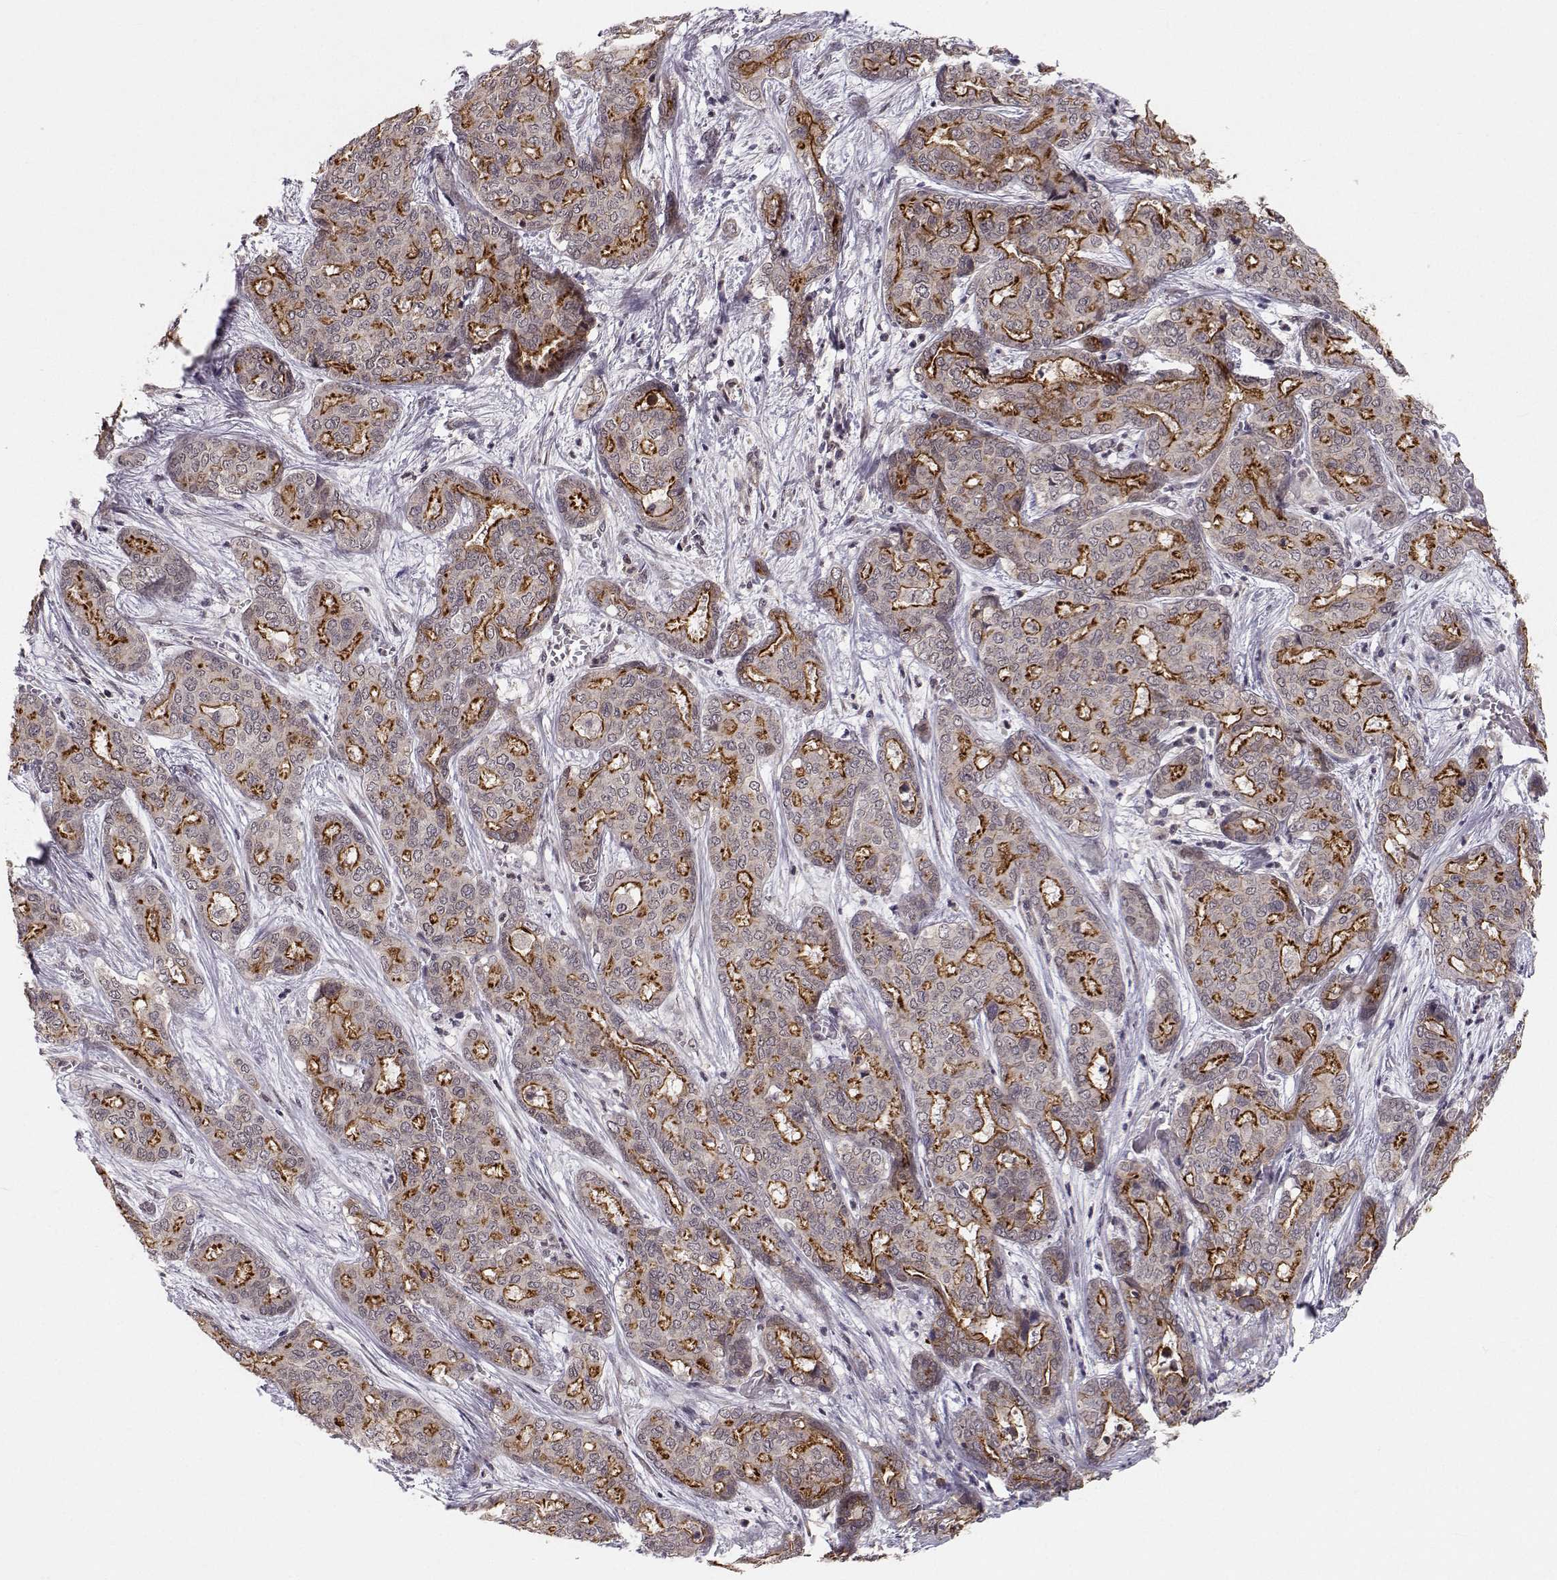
{"staining": {"intensity": "moderate", "quantity": "25%-75%", "location": "cytoplasmic/membranous"}, "tissue": "liver cancer", "cell_type": "Tumor cells", "image_type": "cancer", "snomed": [{"axis": "morphology", "description": "Cholangiocarcinoma"}, {"axis": "topography", "description": "Liver"}], "caption": "Liver cancer (cholangiocarcinoma) stained for a protein (brown) demonstrates moderate cytoplasmic/membranous positive positivity in about 25%-75% of tumor cells.", "gene": "PLEKHG3", "patient": {"sex": "female", "age": 64}}